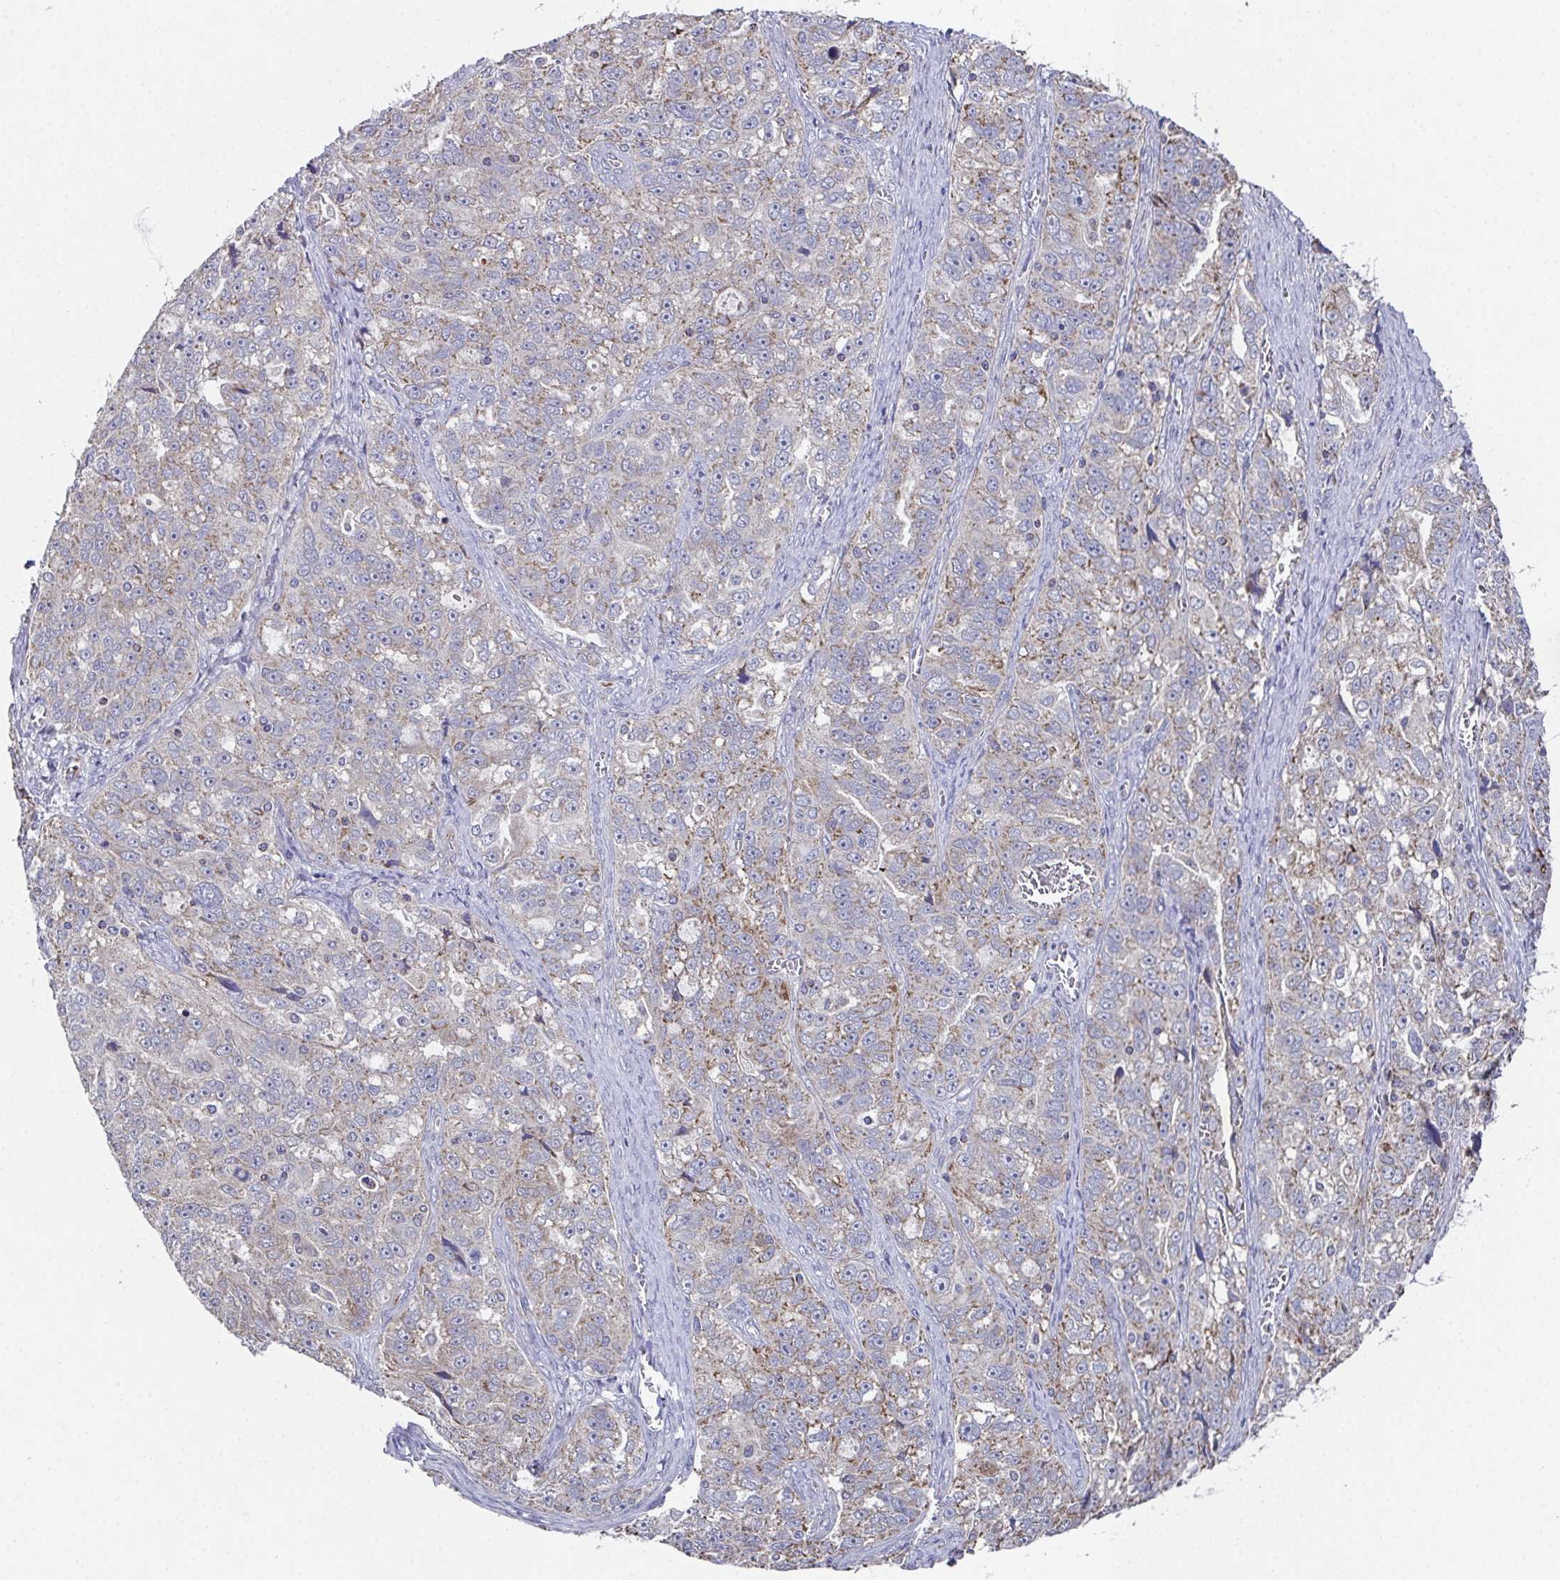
{"staining": {"intensity": "weak", "quantity": "<25%", "location": "cytoplasmic/membranous"}, "tissue": "ovarian cancer", "cell_type": "Tumor cells", "image_type": "cancer", "snomed": [{"axis": "morphology", "description": "Cystadenocarcinoma, serous, NOS"}, {"axis": "topography", "description": "Ovary"}], "caption": "Tumor cells are negative for protein expression in human ovarian cancer.", "gene": "MT-ND3", "patient": {"sex": "female", "age": 51}}